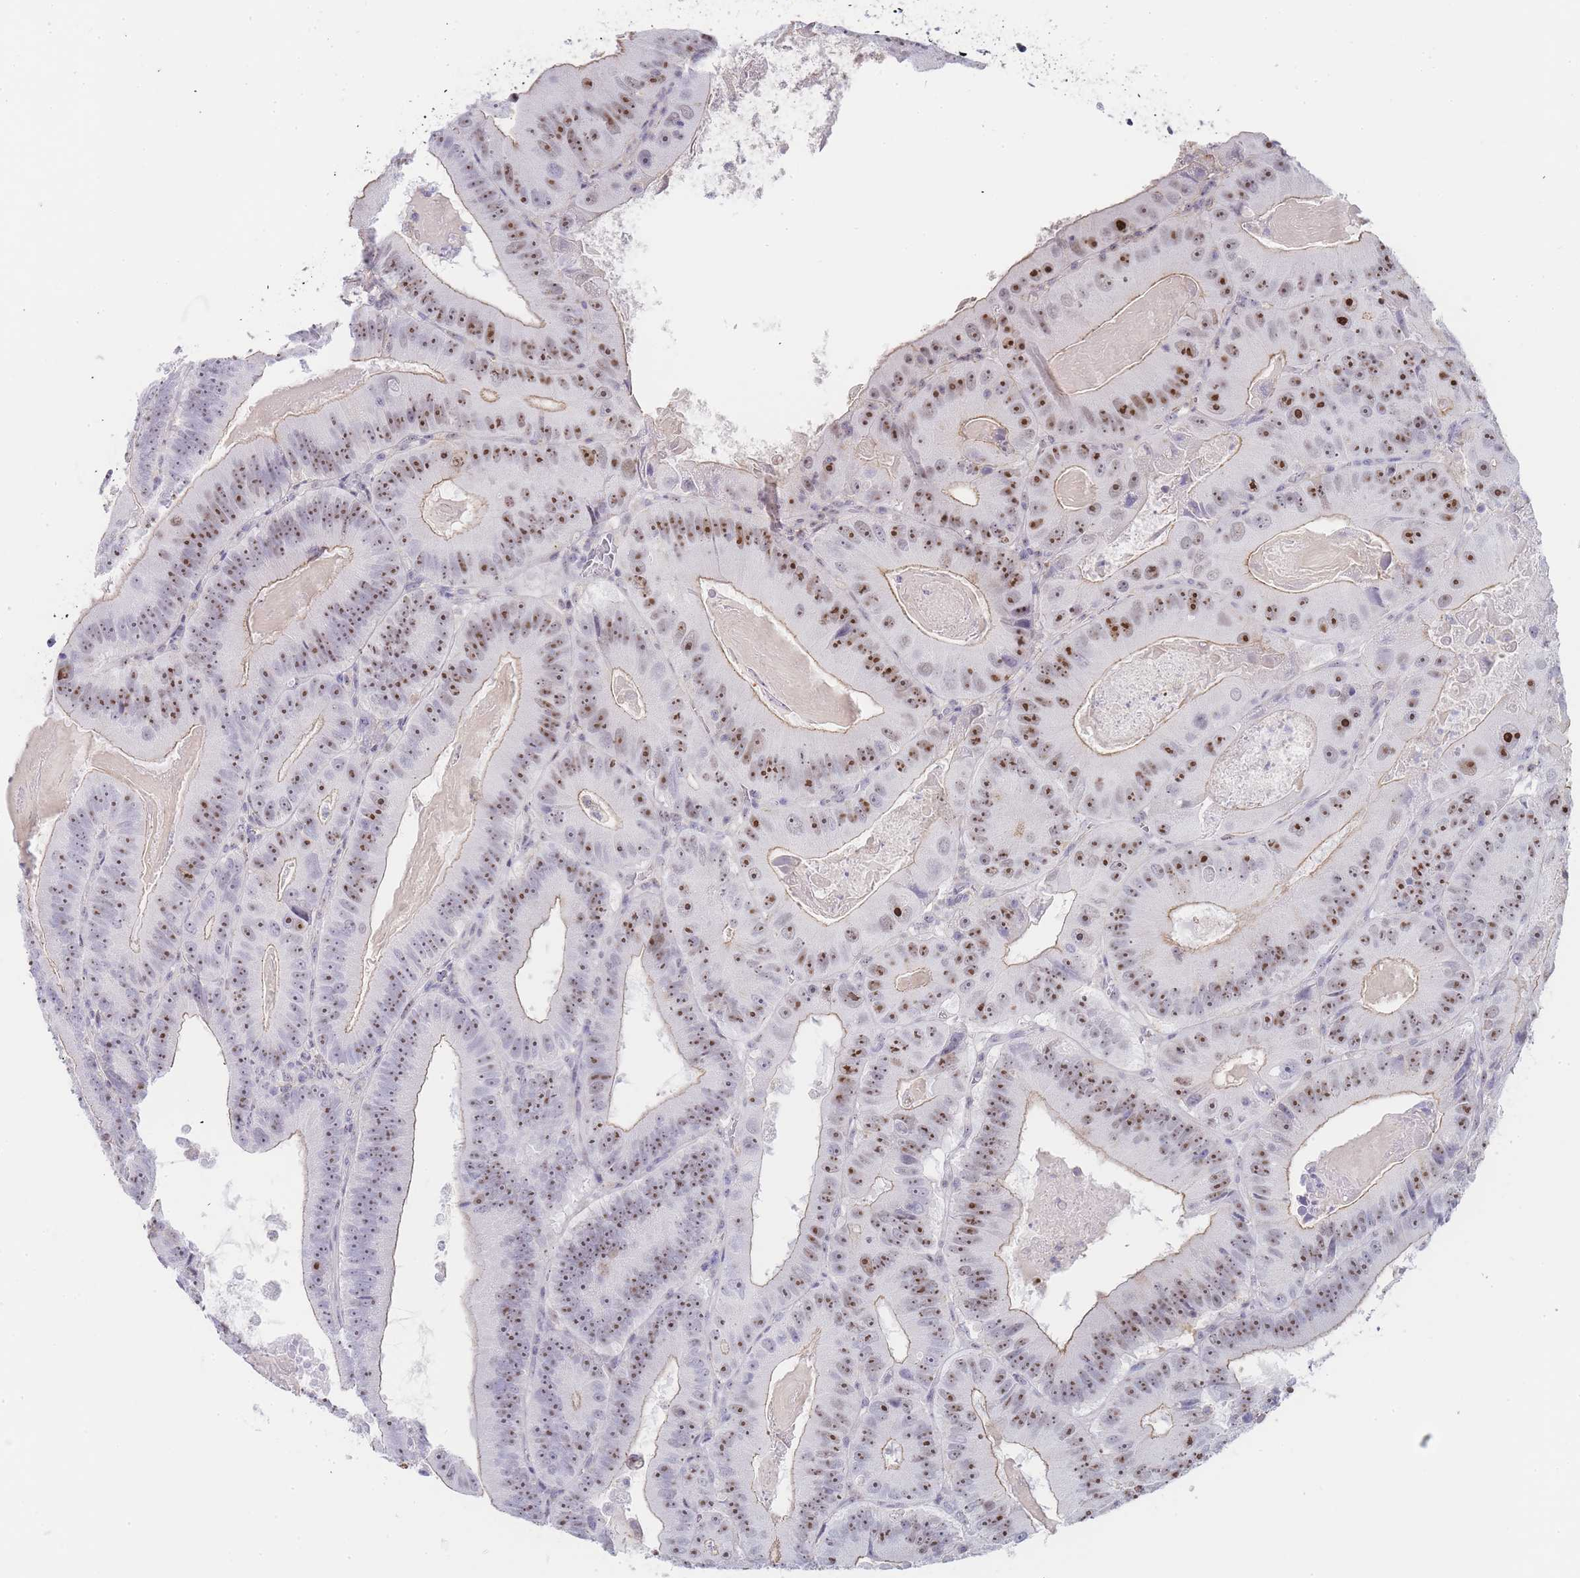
{"staining": {"intensity": "moderate", "quantity": ">75%", "location": "cytoplasmic/membranous,nuclear"}, "tissue": "colorectal cancer", "cell_type": "Tumor cells", "image_type": "cancer", "snomed": [{"axis": "morphology", "description": "Adenocarcinoma, NOS"}, {"axis": "topography", "description": "Colon"}], "caption": "High-magnification brightfield microscopy of colorectal cancer (adenocarcinoma) stained with DAB (3,3'-diaminobenzidine) (brown) and counterstained with hematoxylin (blue). tumor cells exhibit moderate cytoplasmic/membranous and nuclear positivity is present in about>75% of cells. (Stains: DAB in brown, nuclei in blue, Microscopy: brightfield microscopy at high magnification).", "gene": "NOP14", "patient": {"sex": "female", "age": 86}}